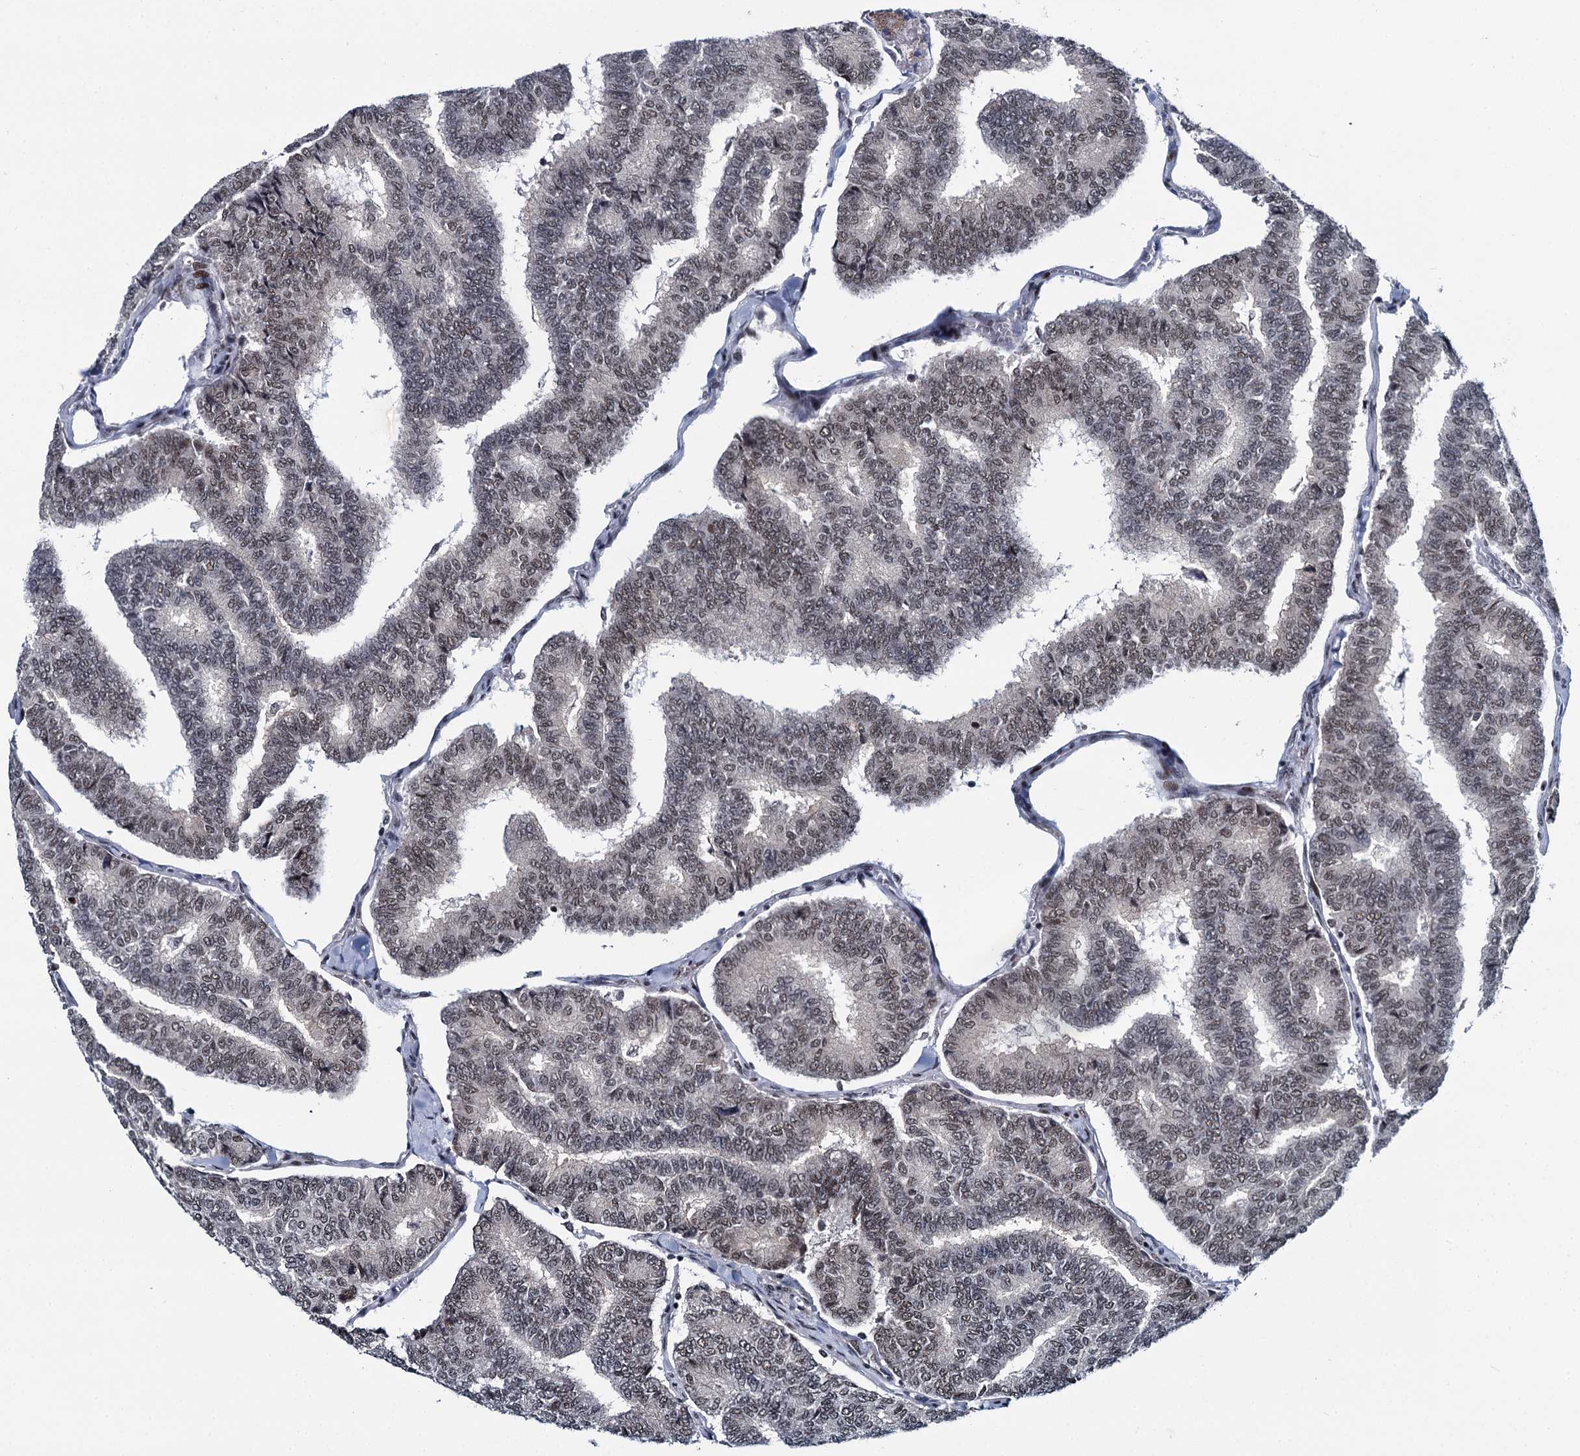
{"staining": {"intensity": "weak", "quantity": "<25%", "location": "nuclear"}, "tissue": "thyroid cancer", "cell_type": "Tumor cells", "image_type": "cancer", "snomed": [{"axis": "morphology", "description": "Papillary adenocarcinoma, NOS"}, {"axis": "topography", "description": "Thyroid gland"}], "caption": "Tumor cells show no significant protein staining in thyroid cancer (papillary adenocarcinoma).", "gene": "RUFY2", "patient": {"sex": "female", "age": 35}}